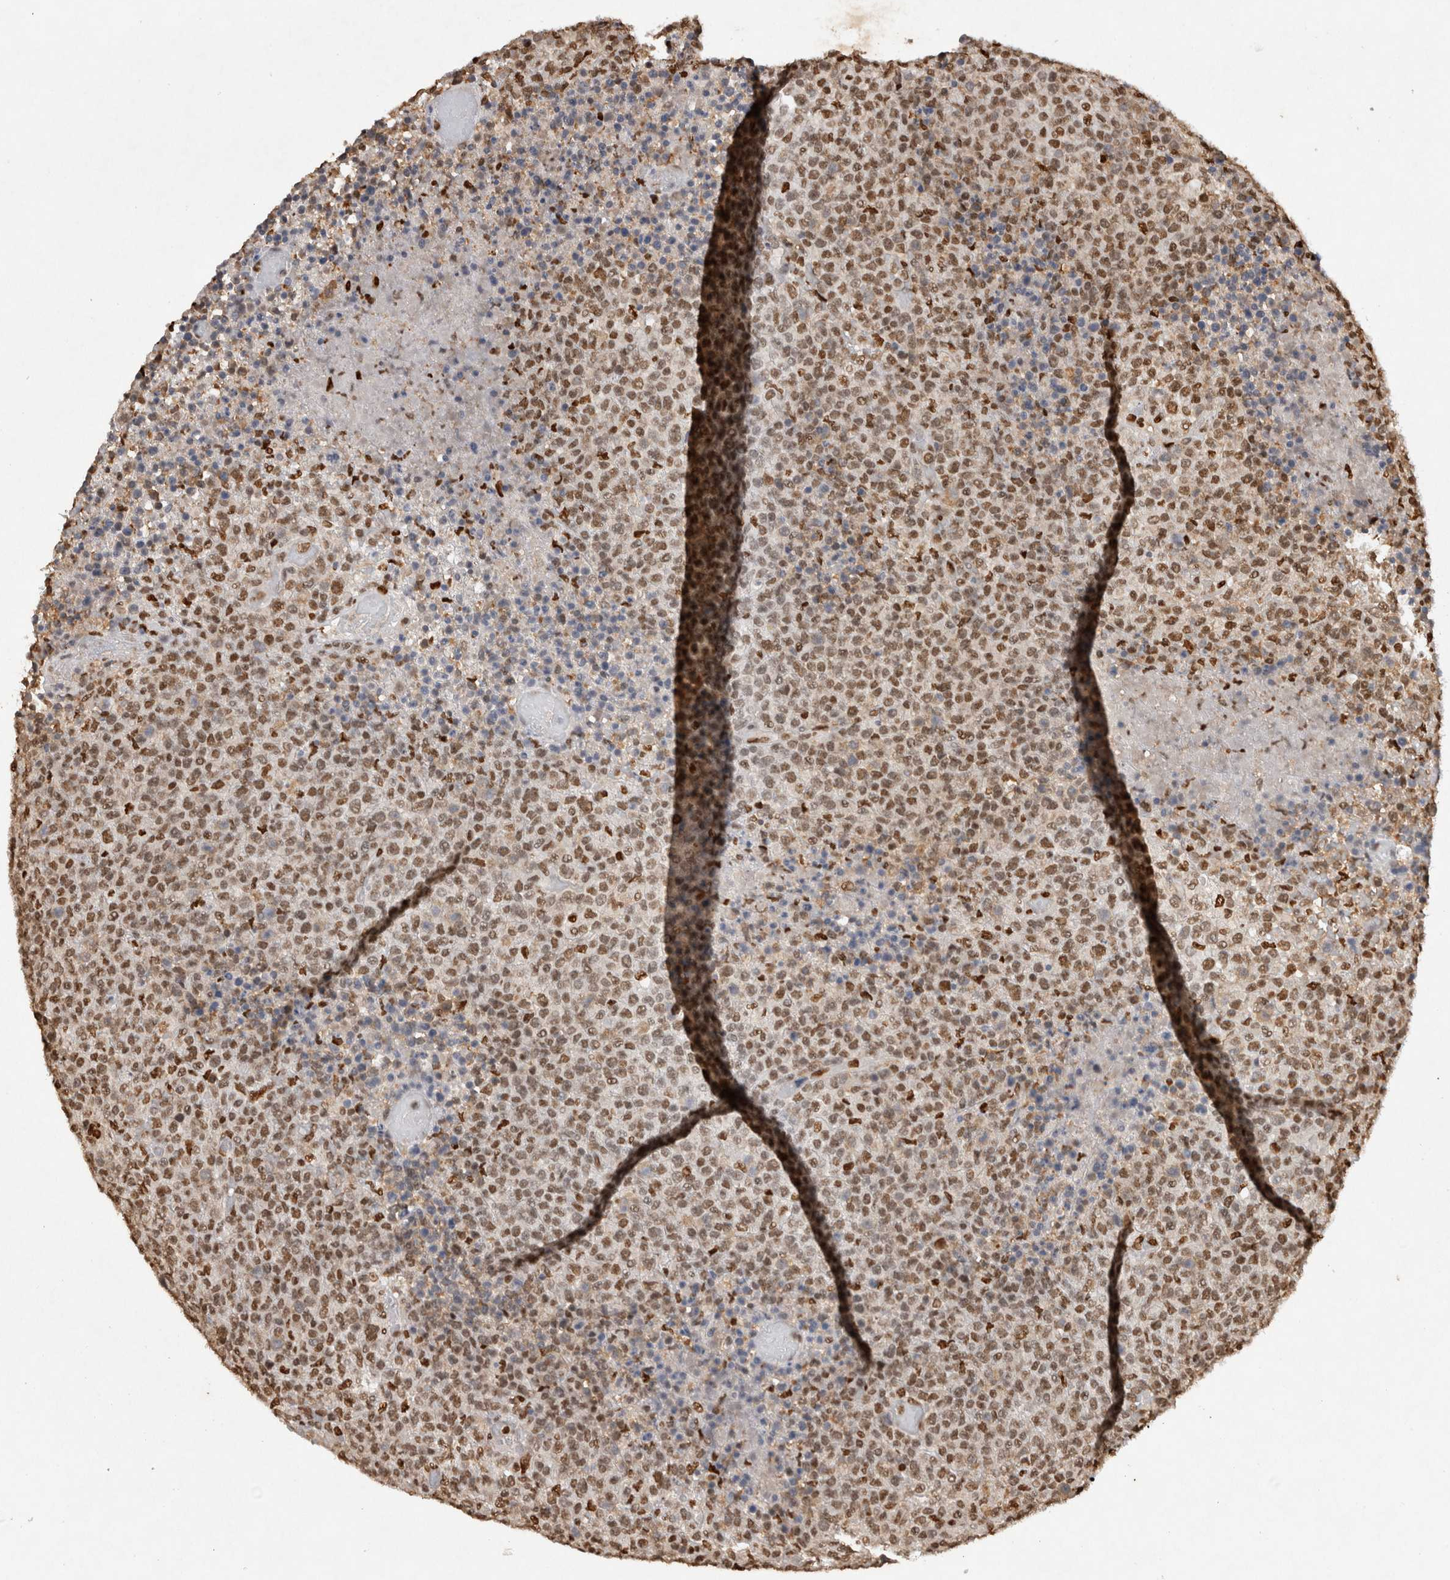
{"staining": {"intensity": "moderate", "quantity": ">75%", "location": "nuclear"}, "tissue": "lymphoma", "cell_type": "Tumor cells", "image_type": "cancer", "snomed": [{"axis": "morphology", "description": "Malignant lymphoma, non-Hodgkin's type, High grade"}, {"axis": "topography", "description": "Lymph node"}], "caption": "An immunohistochemistry (IHC) image of neoplastic tissue is shown. Protein staining in brown highlights moderate nuclear positivity in lymphoma within tumor cells.", "gene": "HDGF", "patient": {"sex": "male", "age": 13}}